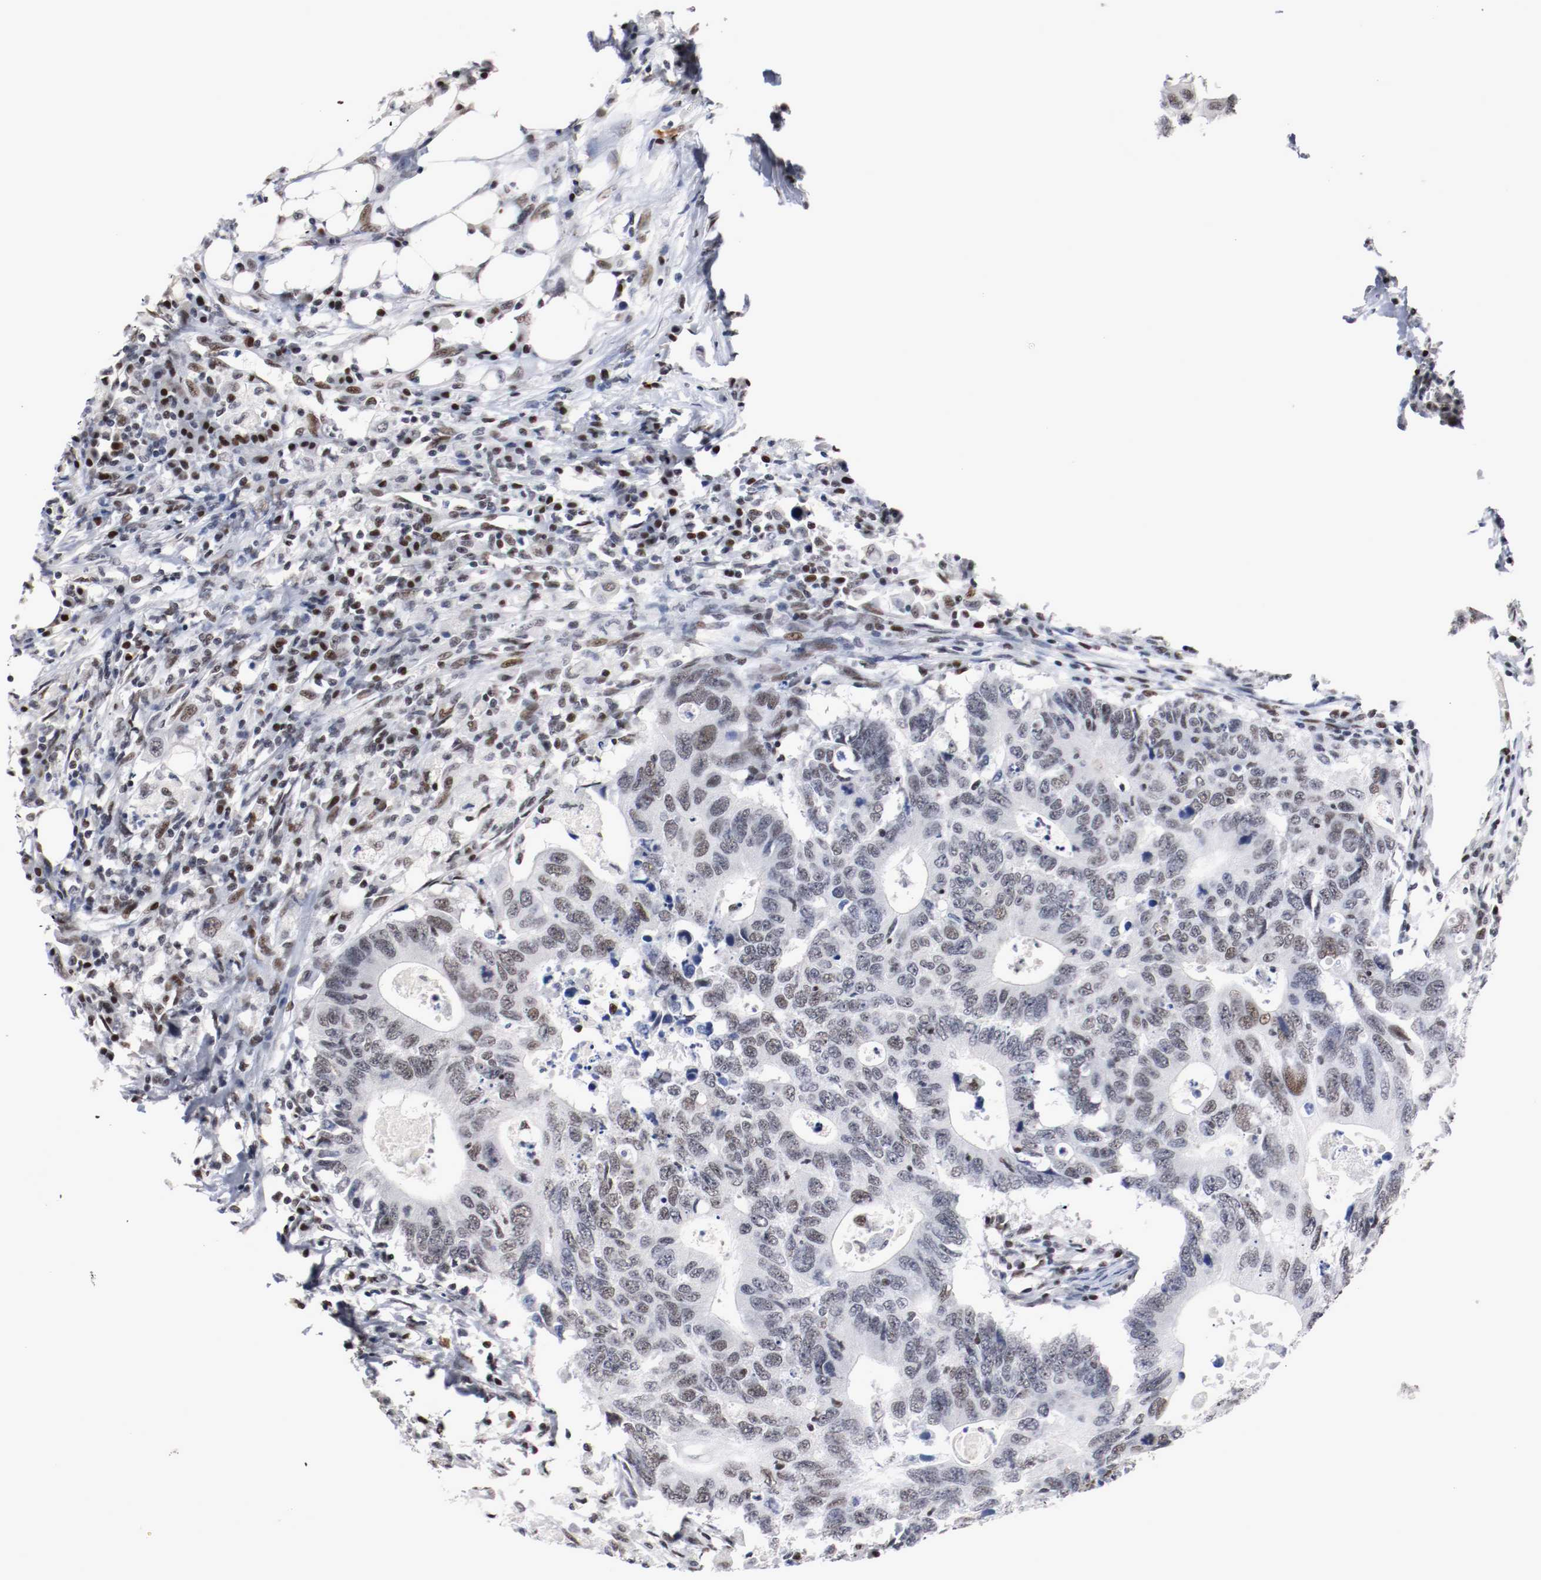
{"staining": {"intensity": "weak", "quantity": ">75%", "location": "nuclear"}, "tissue": "colorectal cancer", "cell_type": "Tumor cells", "image_type": "cancer", "snomed": [{"axis": "morphology", "description": "Adenocarcinoma, NOS"}, {"axis": "topography", "description": "Colon"}], "caption": "Protein positivity by immunohistochemistry (IHC) demonstrates weak nuclear positivity in approximately >75% of tumor cells in colorectal cancer.", "gene": "MEF2D", "patient": {"sex": "male", "age": 71}}